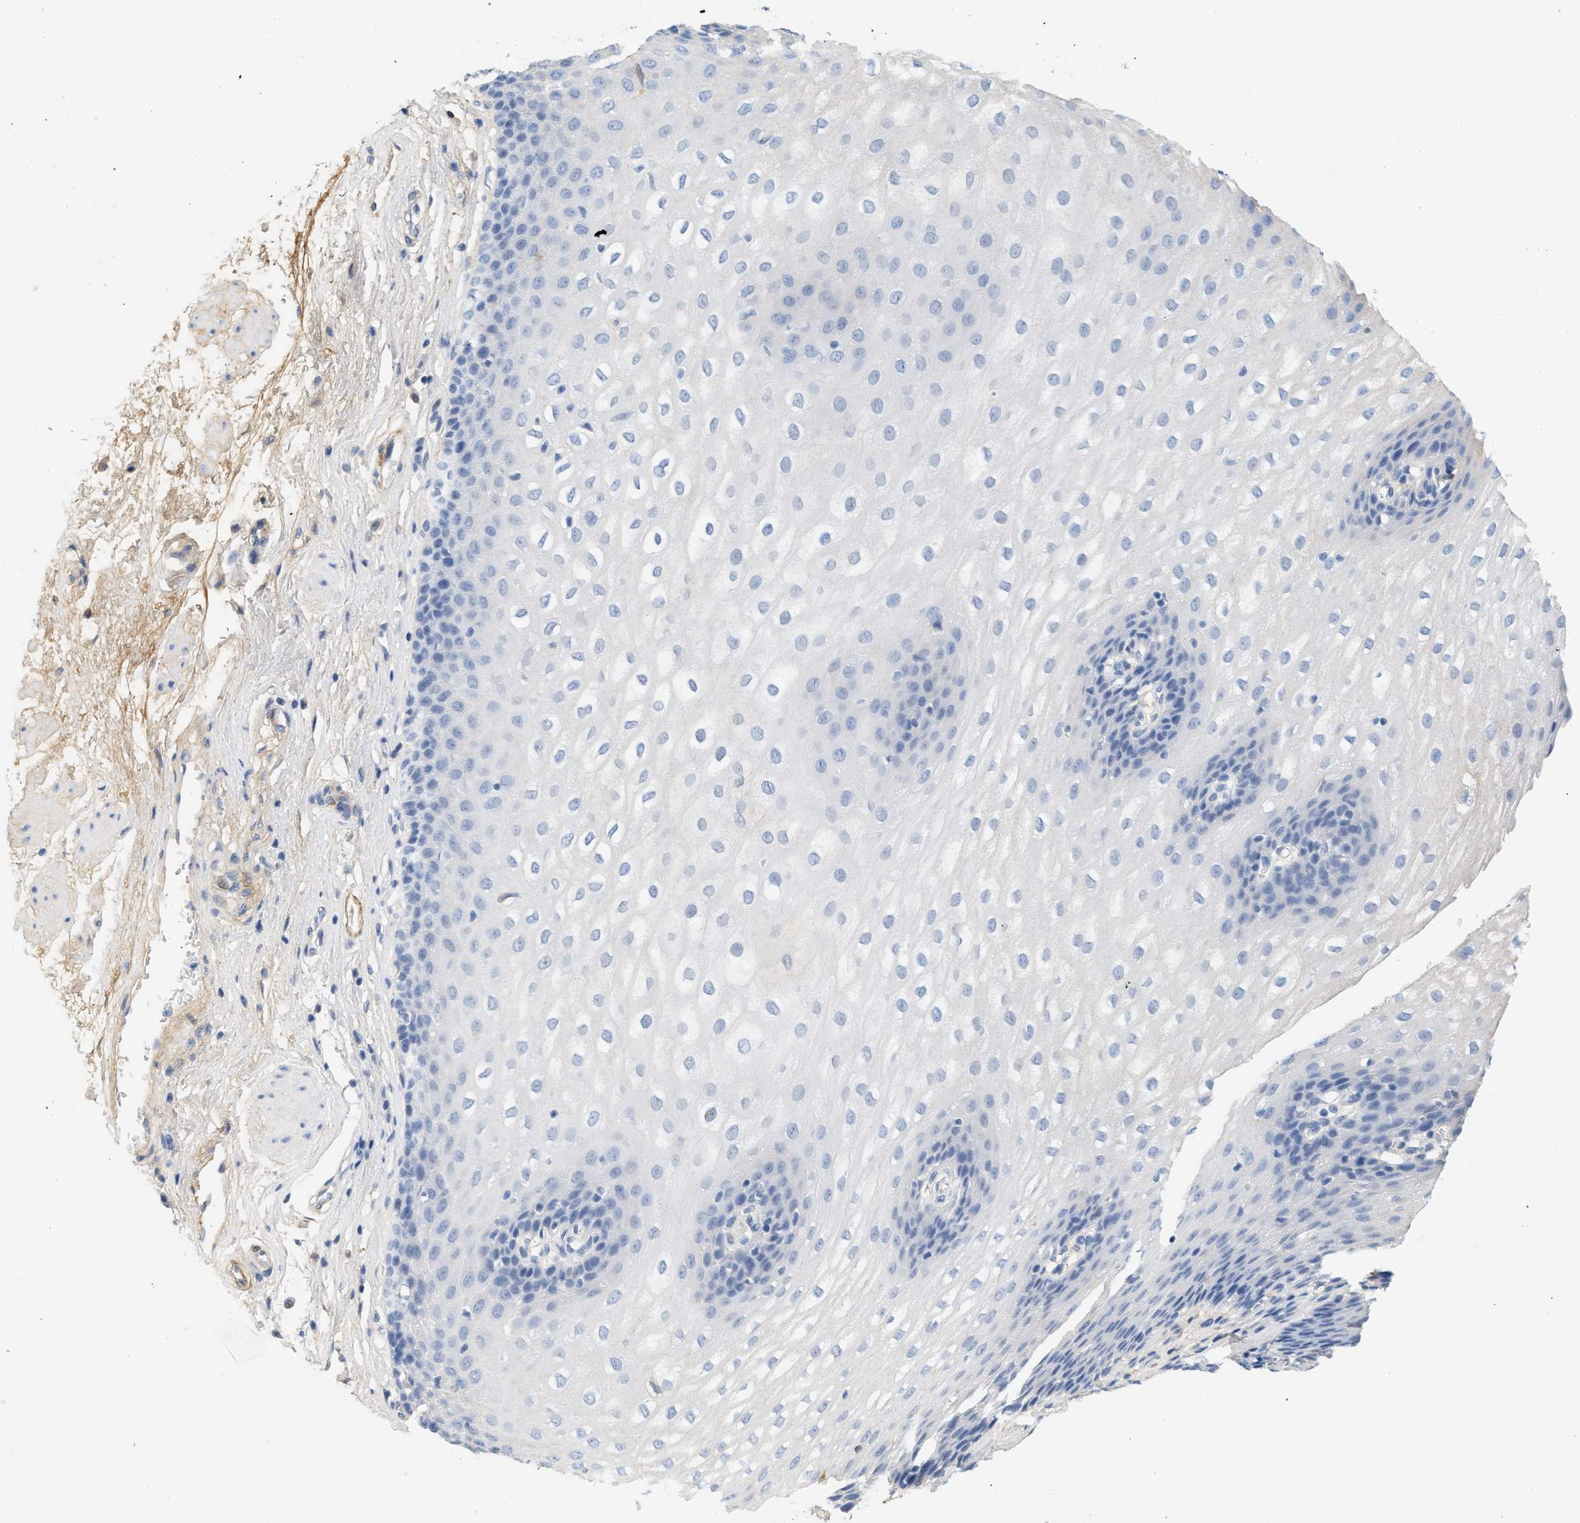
{"staining": {"intensity": "negative", "quantity": "none", "location": "none"}, "tissue": "esophagus", "cell_type": "Squamous epithelial cells", "image_type": "normal", "snomed": [{"axis": "morphology", "description": "Normal tissue, NOS"}, {"axis": "topography", "description": "Esophagus"}], "caption": "This is an IHC micrograph of benign human esophagus. There is no expression in squamous epithelial cells.", "gene": "CFH", "patient": {"sex": "male", "age": 48}}